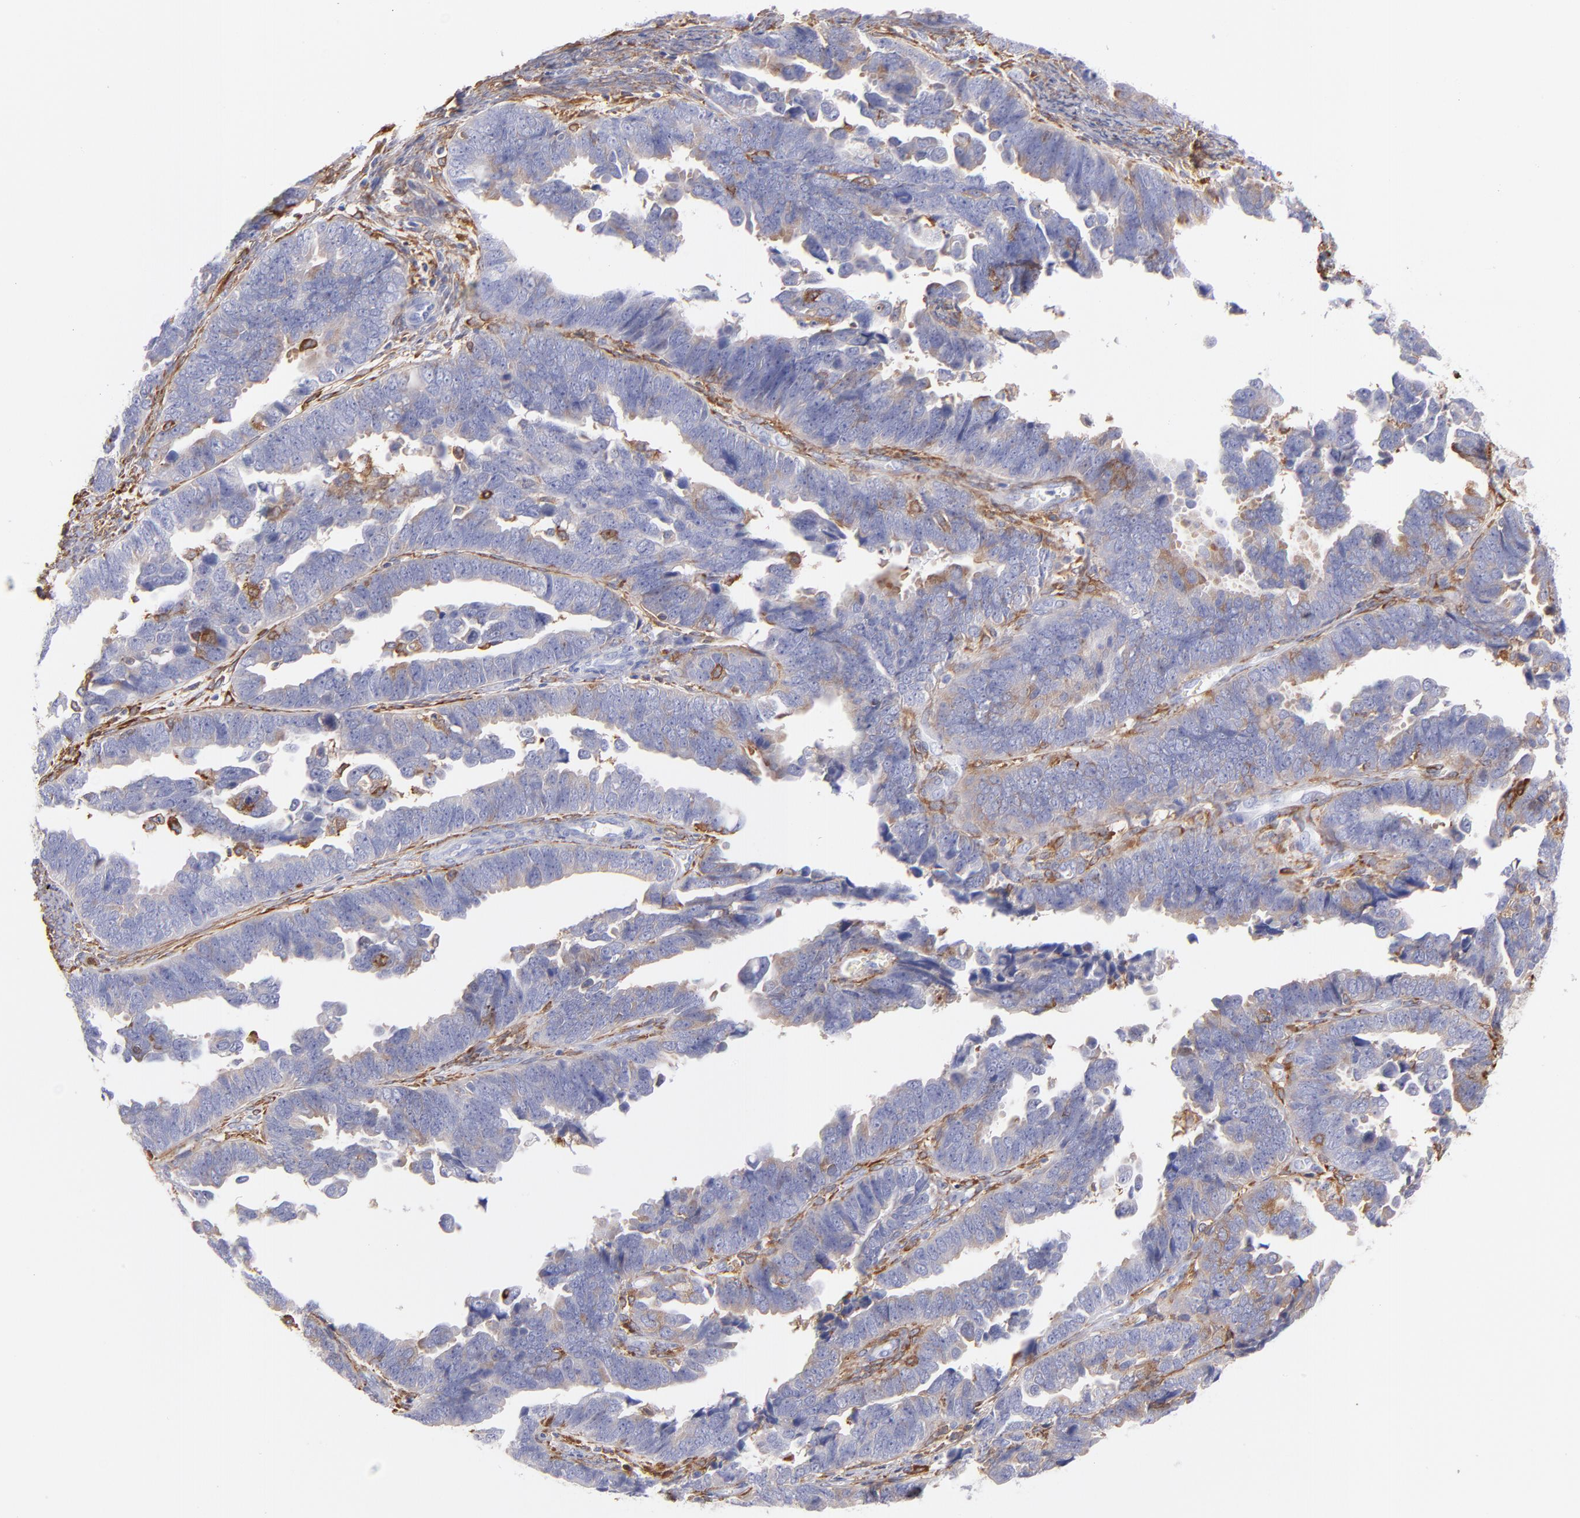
{"staining": {"intensity": "weak", "quantity": ">75%", "location": "cytoplasmic/membranous"}, "tissue": "endometrial cancer", "cell_type": "Tumor cells", "image_type": "cancer", "snomed": [{"axis": "morphology", "description": "Adenocarcinoma, NOS"}, {"axis": "topography", "description": "Endometrium"}], "caption": "Immunohistochemistry (IHC) histopathology image of human endometrial cancer stained for a protein (brown), which displays low levels of weak cytoplasmic/membranous staining in approximately >75% of tumor cells.", "gene": "PRKCA", "patient": {"sex": "female", "age": 75}}